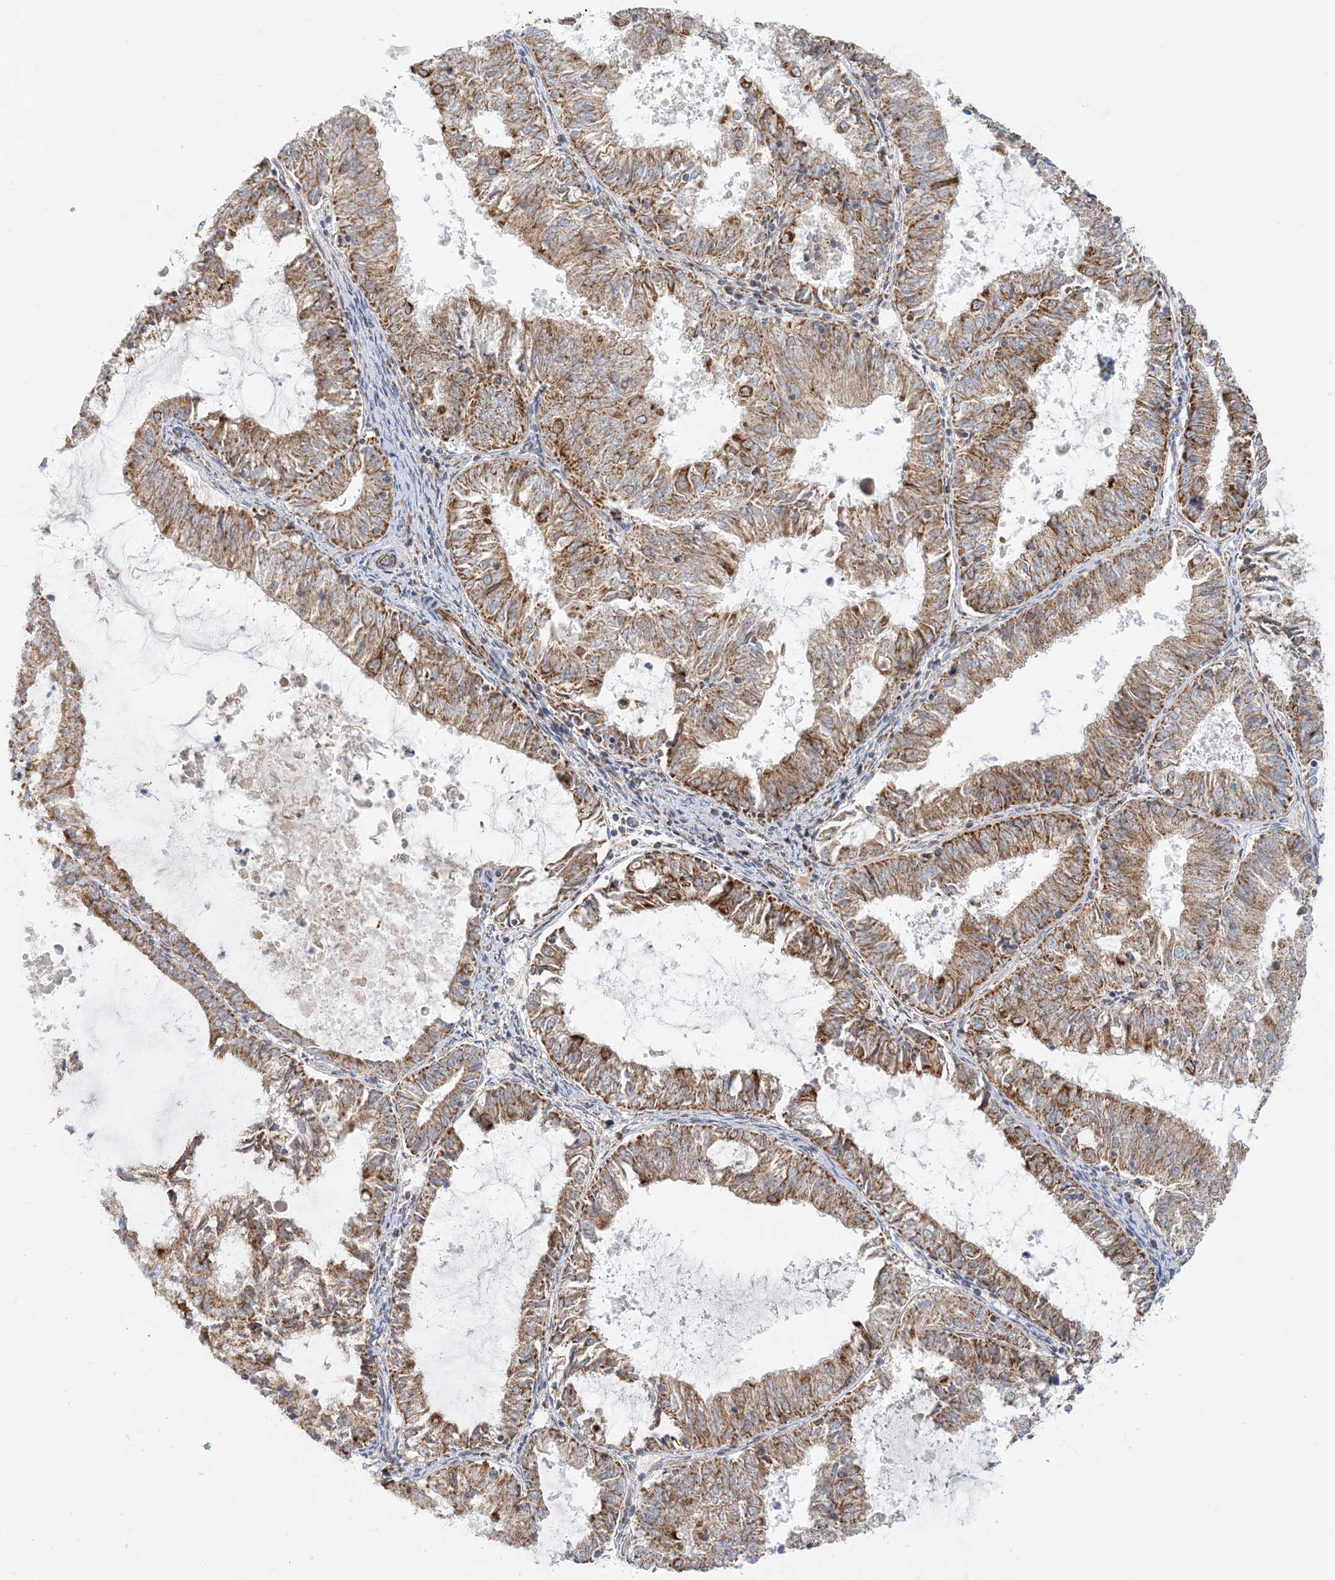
{"staining": {"intensity": "moderate", "quantity": ">75%", "location": "cytoplasmic/membranous"}, "tissue": "endometrial cancer", "cell_type": "Tumor cells", "image_type": "cancer", "snomed": [{"axis": "morphology", "description": "Adenocarcinoma, NOS"}, {"axis": "topography", "description": "Endometrium"}], "caption": "Moderate cytoplasmic/membranous protein expression is appreciated in approximately >75% of tumor cells in adenocarcinoma (endometrial). (Brightfield microscopy of DAB IHC at high magnification).", "gene": "COA3", "patient": {"sex": "female", "age": 57}}